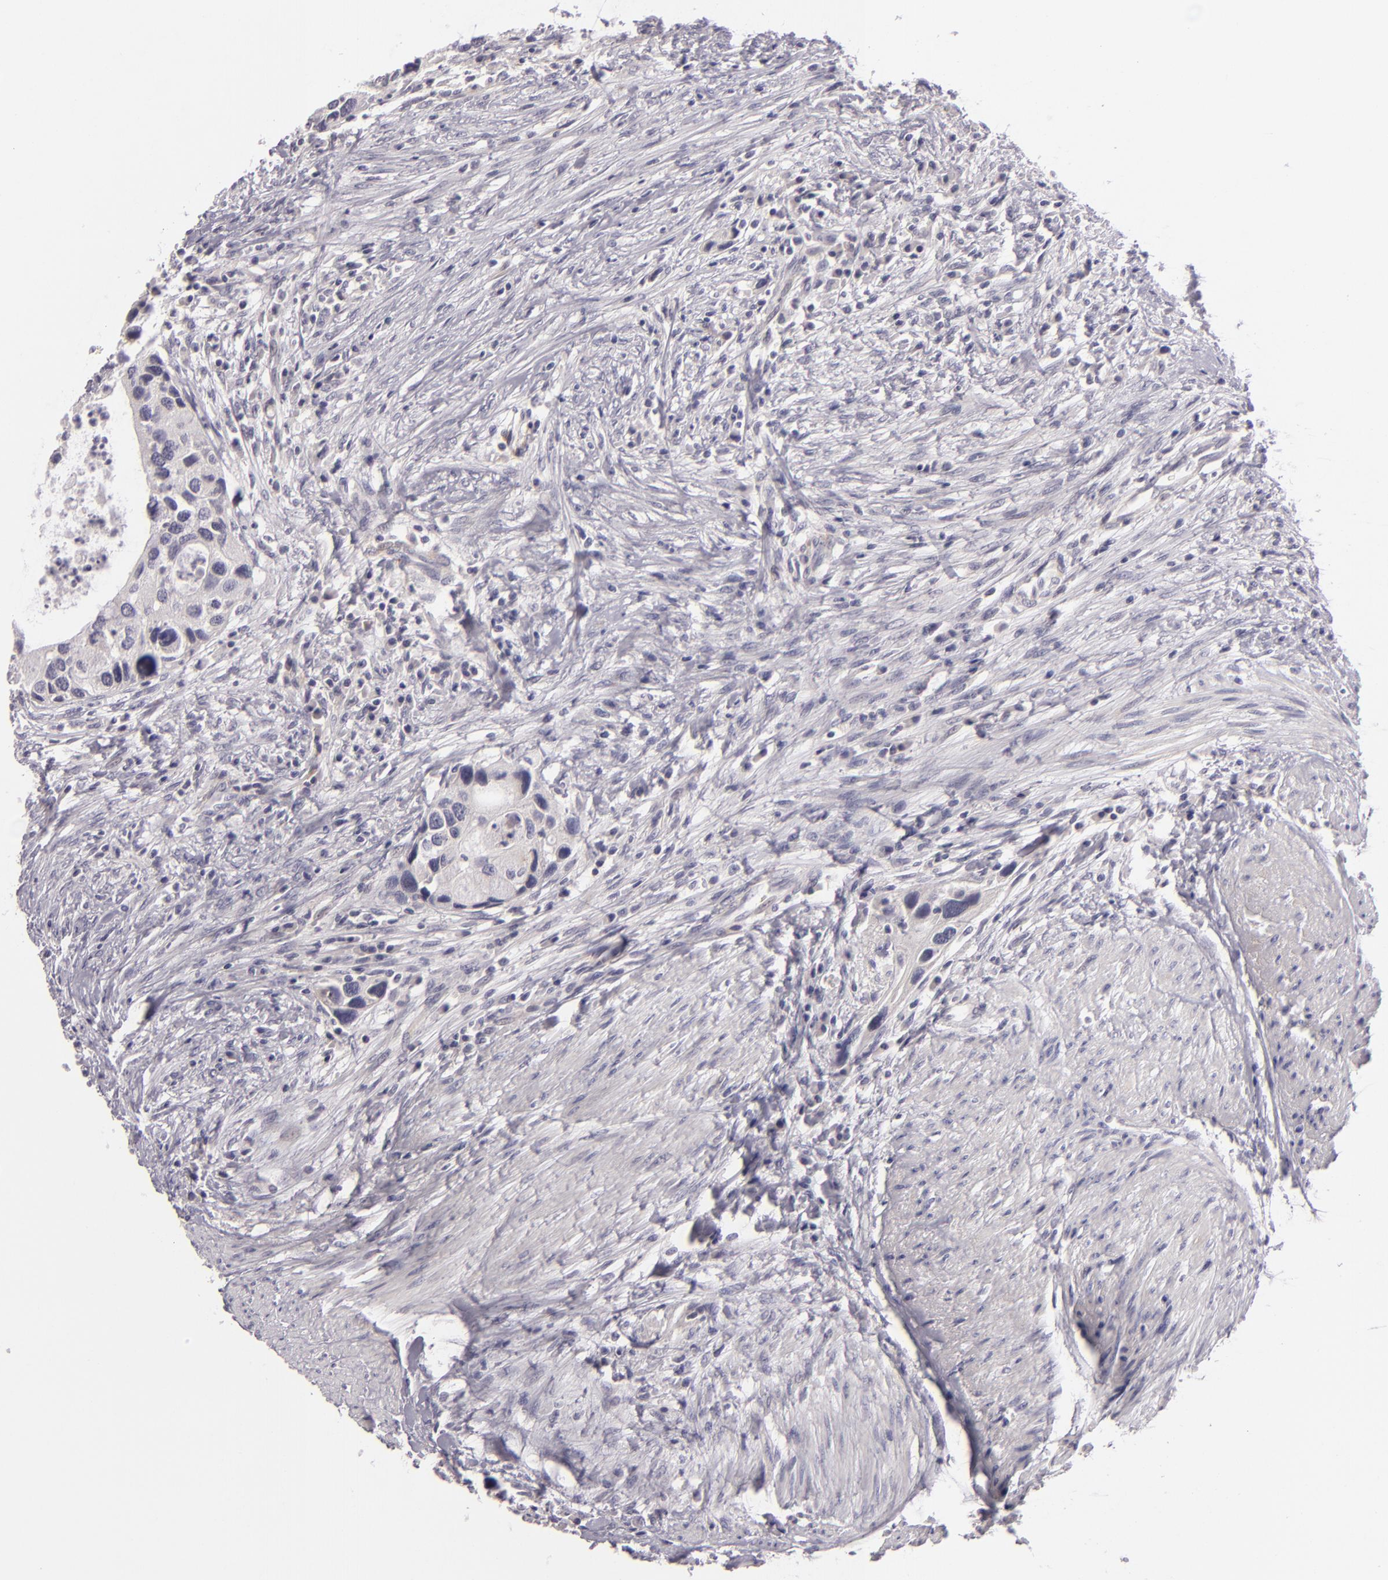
{"staining": {"intensity": "negative", "quantity": "none", "location": "none"}, "tissue": "urothelial cancer", "cell_type": "Tumor cells", "image_type": "cancer", "snomed": [{"axis": "morphology", "description": "Urothelial carcinoma, High grade"}, {"axis": "topography", "description": "Urinary bladder"}], "caption": "The micrograph reveals no significant expression in tumor cells of high-grade urothelial carcinoma.", "gene": "EGFL6", "patient": {"sex": "male", "age": 66}}